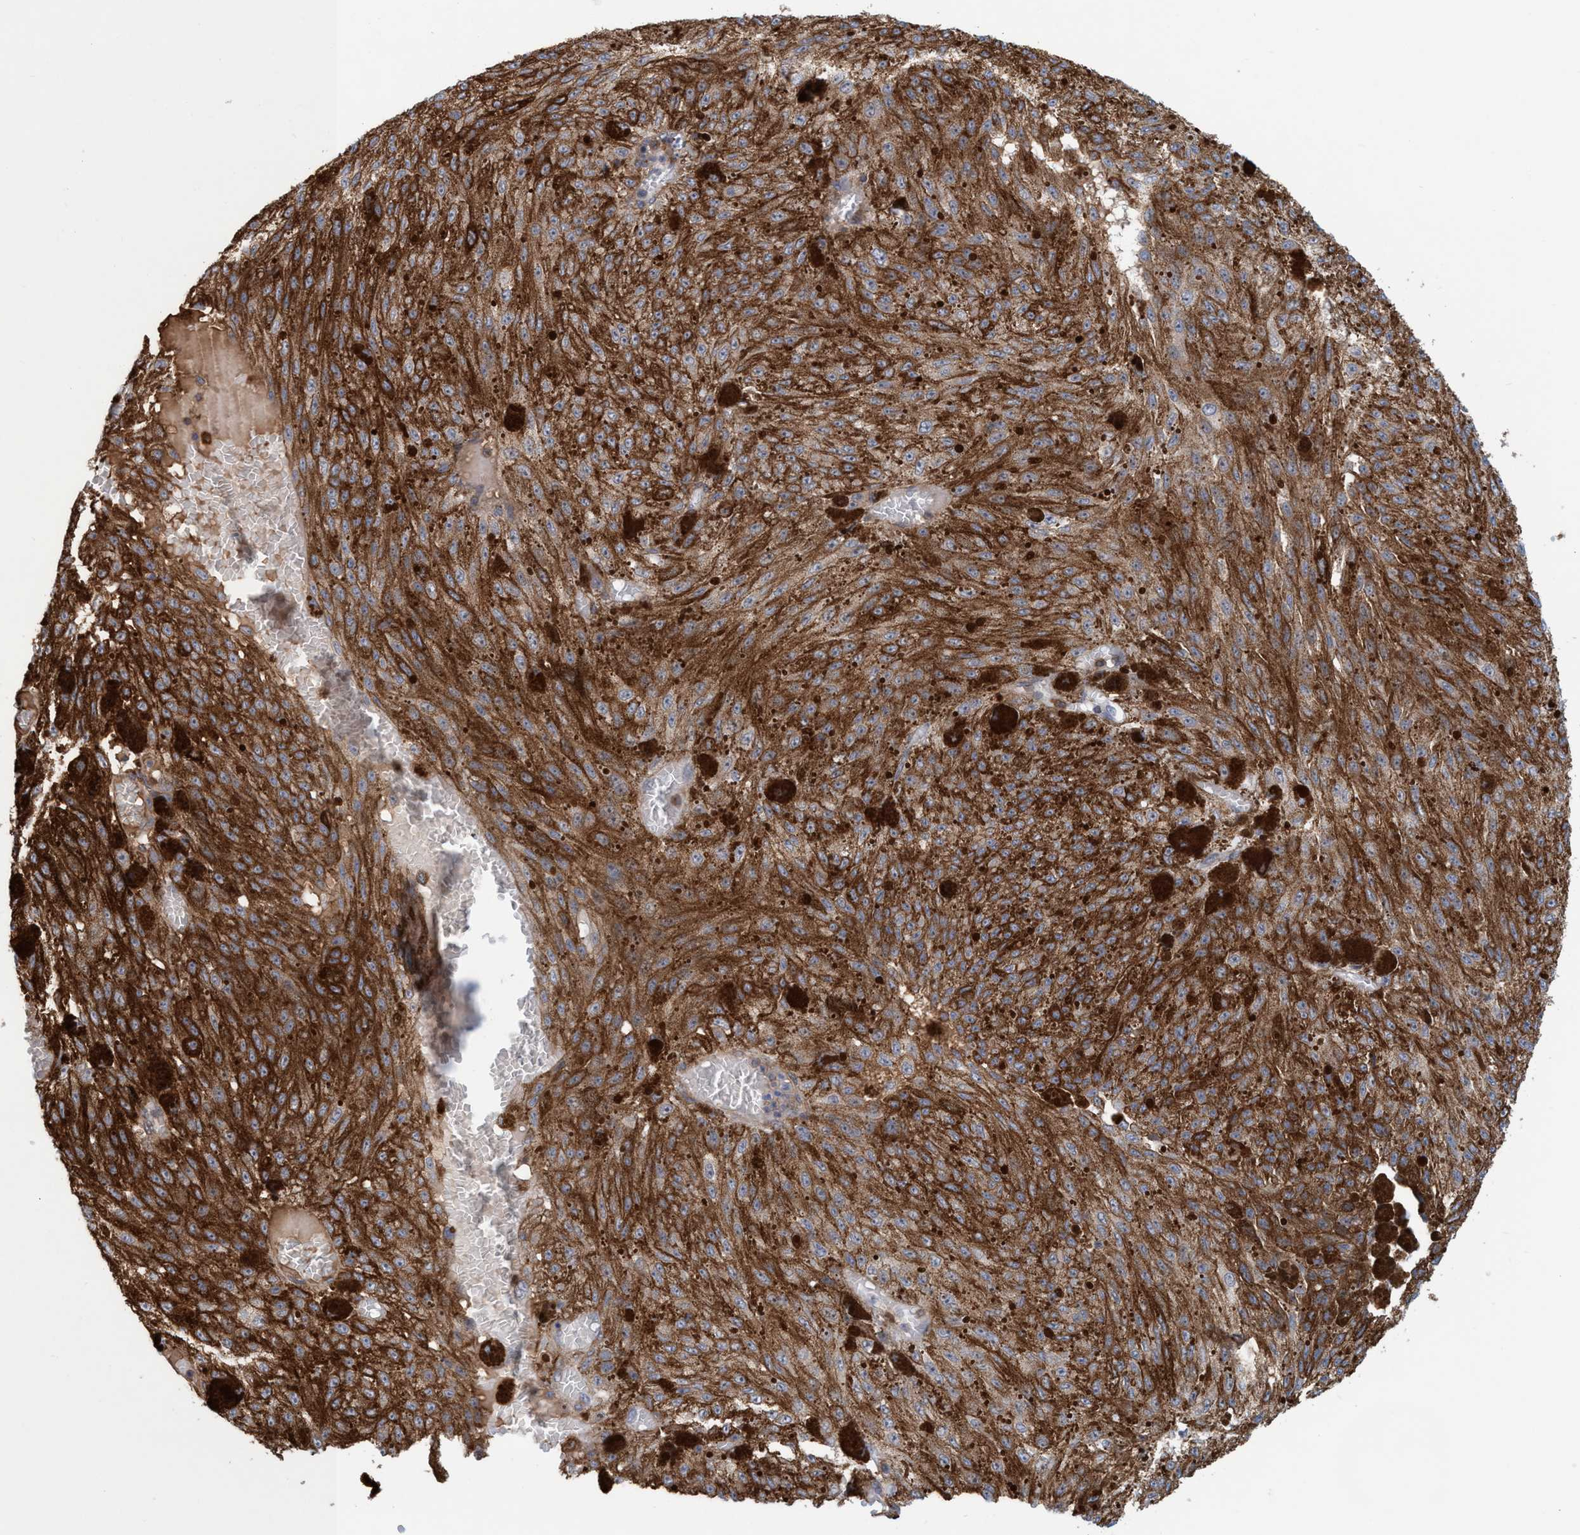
{"staining": {"intensity": "strong", "quantity": ">75%", "location": "cytoplasmic/membranous"}, "tissue": "melanoma", "cell_type": "Tumor cells", "image_type": "cancer", "snomed": [{"axis": "morphology", "description": "Malignant melanoma, NOS"}, {"axis": "topography", "description": "Other"}], "caption": "IHC of malignant melanoma displays high levels of strong cytoplasmic/membranous positivity in about >75% of tumor cells.", "gene": "SPECC1", "patient": {"sex": "male", "age": 79}}